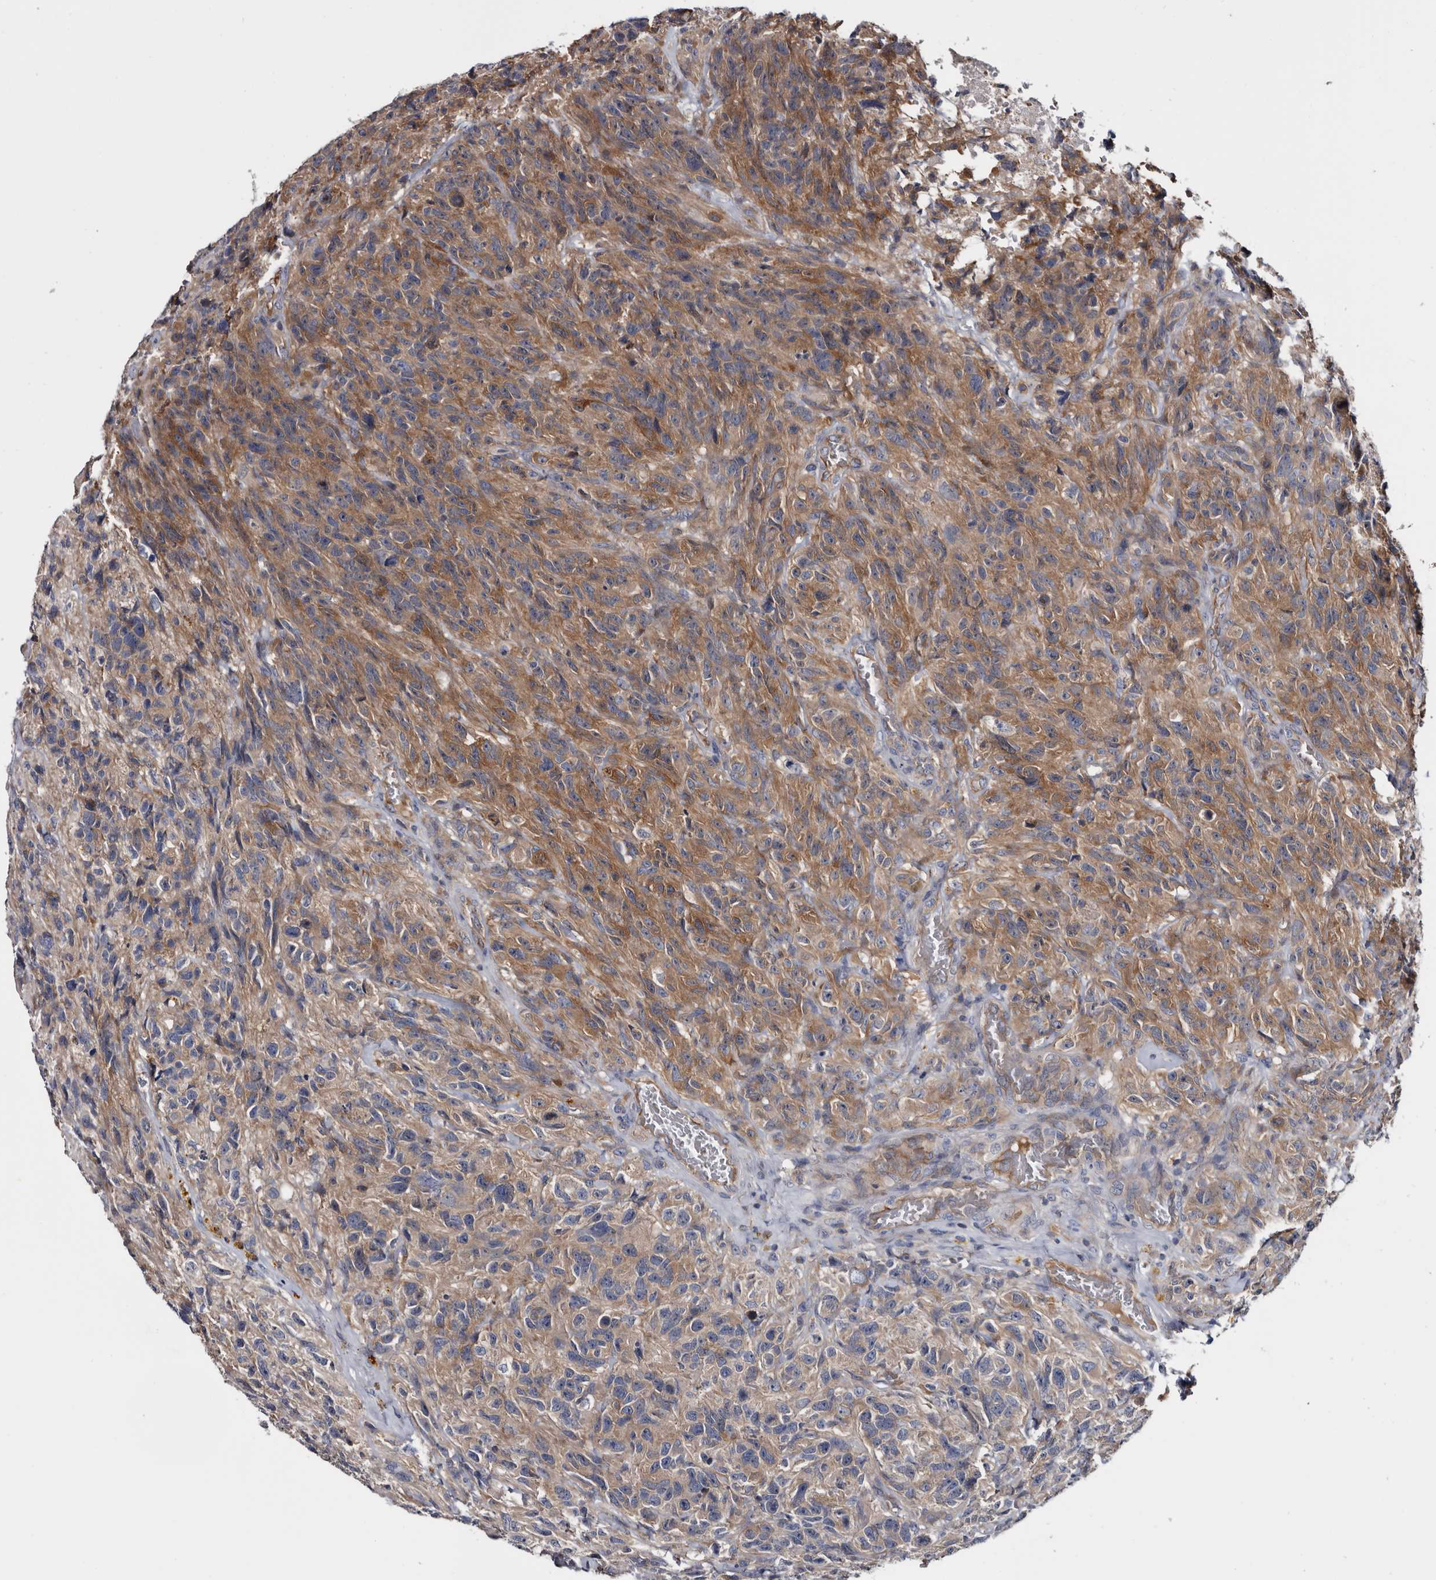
{"staining": {"intensity": "moderate", "quantity": ">75%", "location": "cytoplasmic/membranous"}, "tissue": "glioma", "cell_type": "Tumor cells", "image_type": "cancer", "snomed": [{"axis": "morphology", "description": "Glioma, malignant, High grade"}, {"axis": "topography", "description": "Brain"}], "caption": "Immunohistochemical staining of human high-grade glioma (malignant) demonstrates medium levels of moderate cytoplasmic/membranous protein positivity in approximately >75% of tumor cells.", "gene": "TSPAN17", "patient": {"sex": "male", "age": 69}}